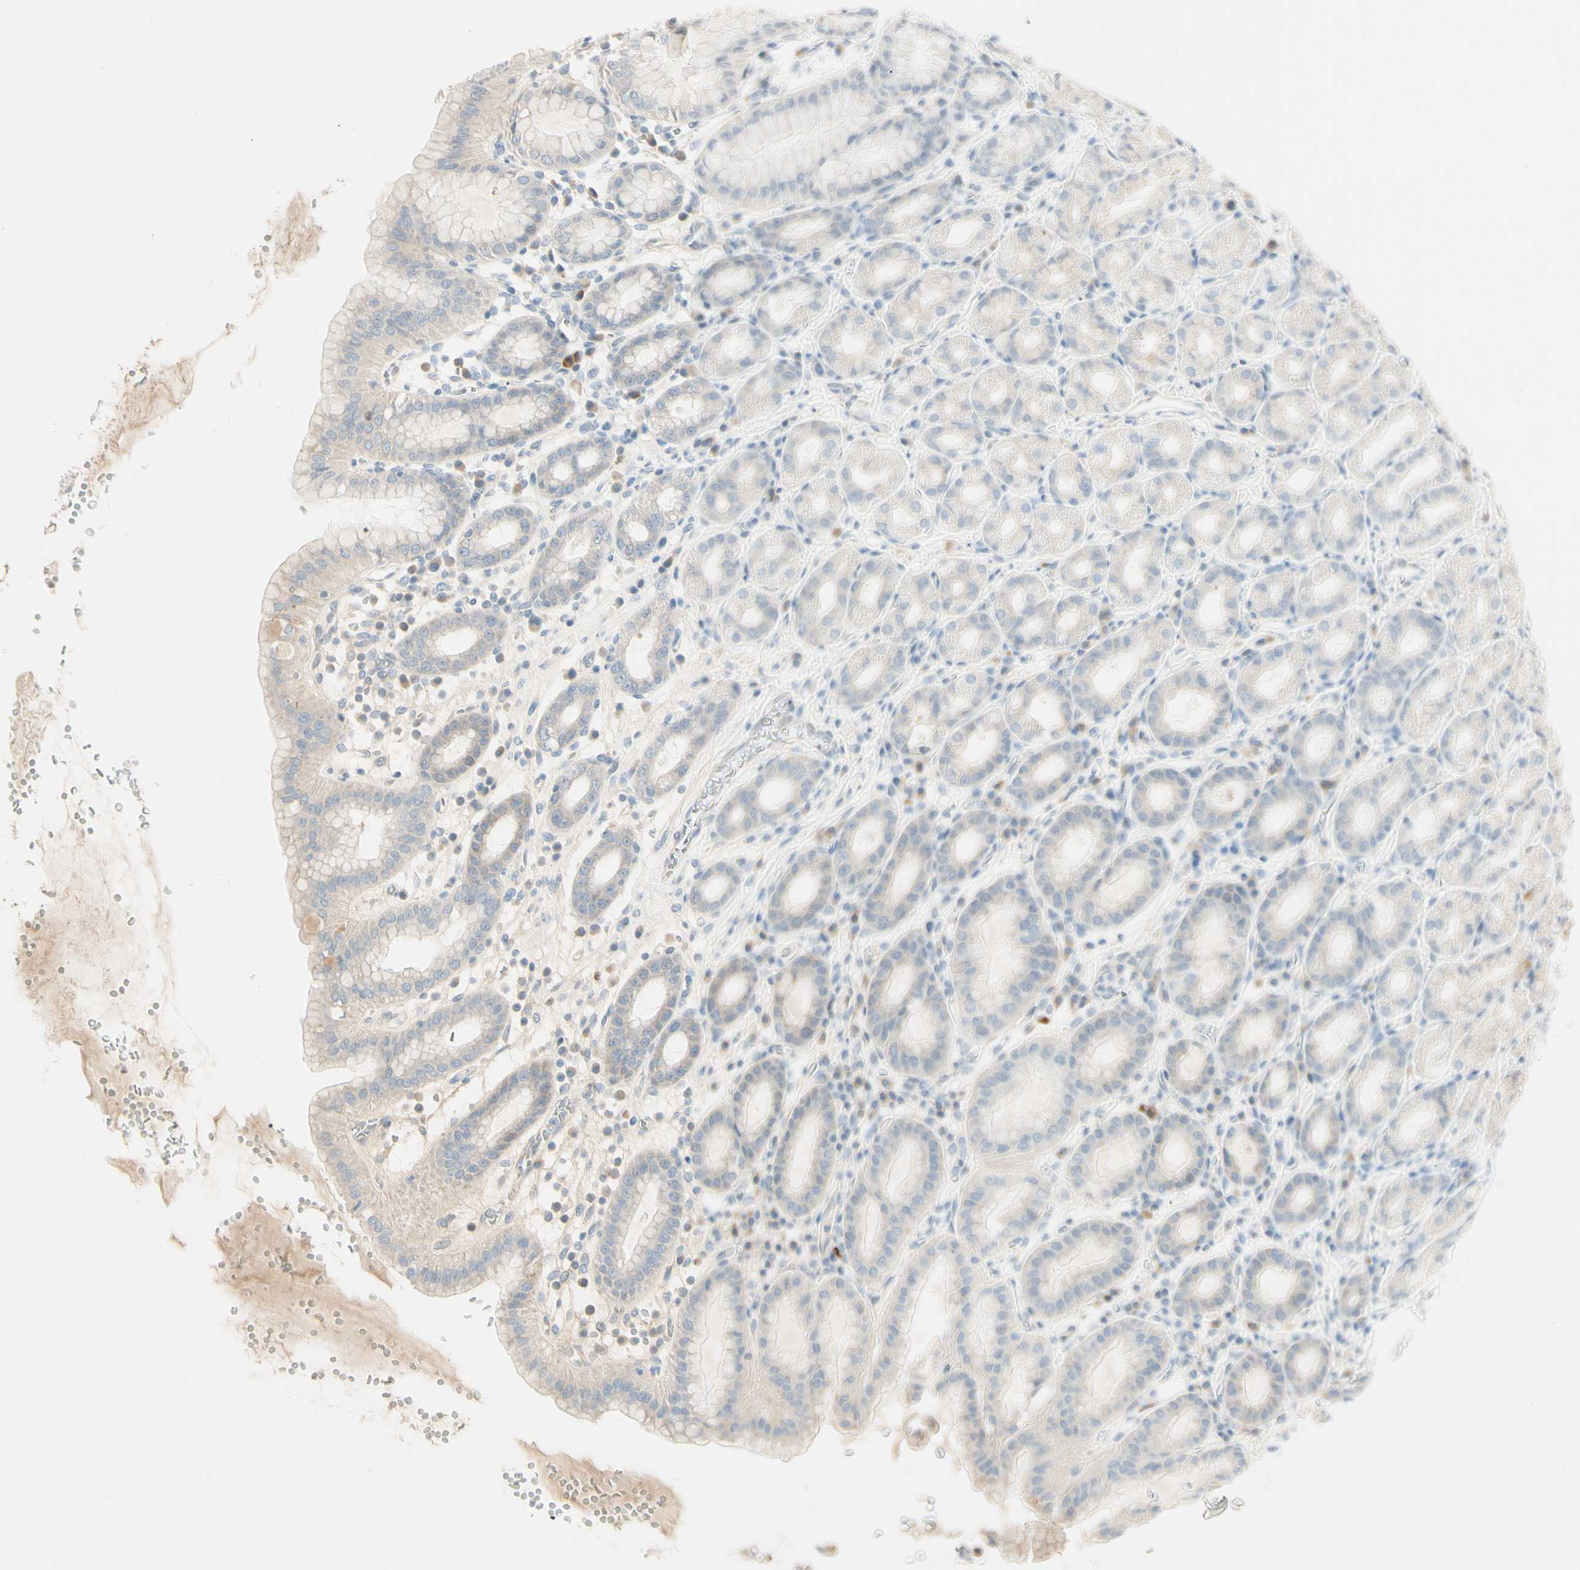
{"staining": {"intensity": "moderate", "quantity": "25%-75%", "location": "cytoplasmic/membranous"}, "tissue": "stomach", "cell_type": "Glandular cells", "image_type": "normal", "snomed": [{"axis": "morphology", "description": "Normal tissue, NOS"}, {"axis": "topography", "description": "Stomach, upper"}], "caption": "Immunohistochemistry (IHC) (DAB (3,3'-diaminobenzidine)) staining of benign stomach demonstrates moderate cytoplasmic/membranous protein expression in approximately 25%-75% of glandular cells. Immunohistochemistry stains the protein in brown and the nuclei are stained blue.", "gene": "ALDH18A1", "patient": {"sex": "male", "age": 68}}